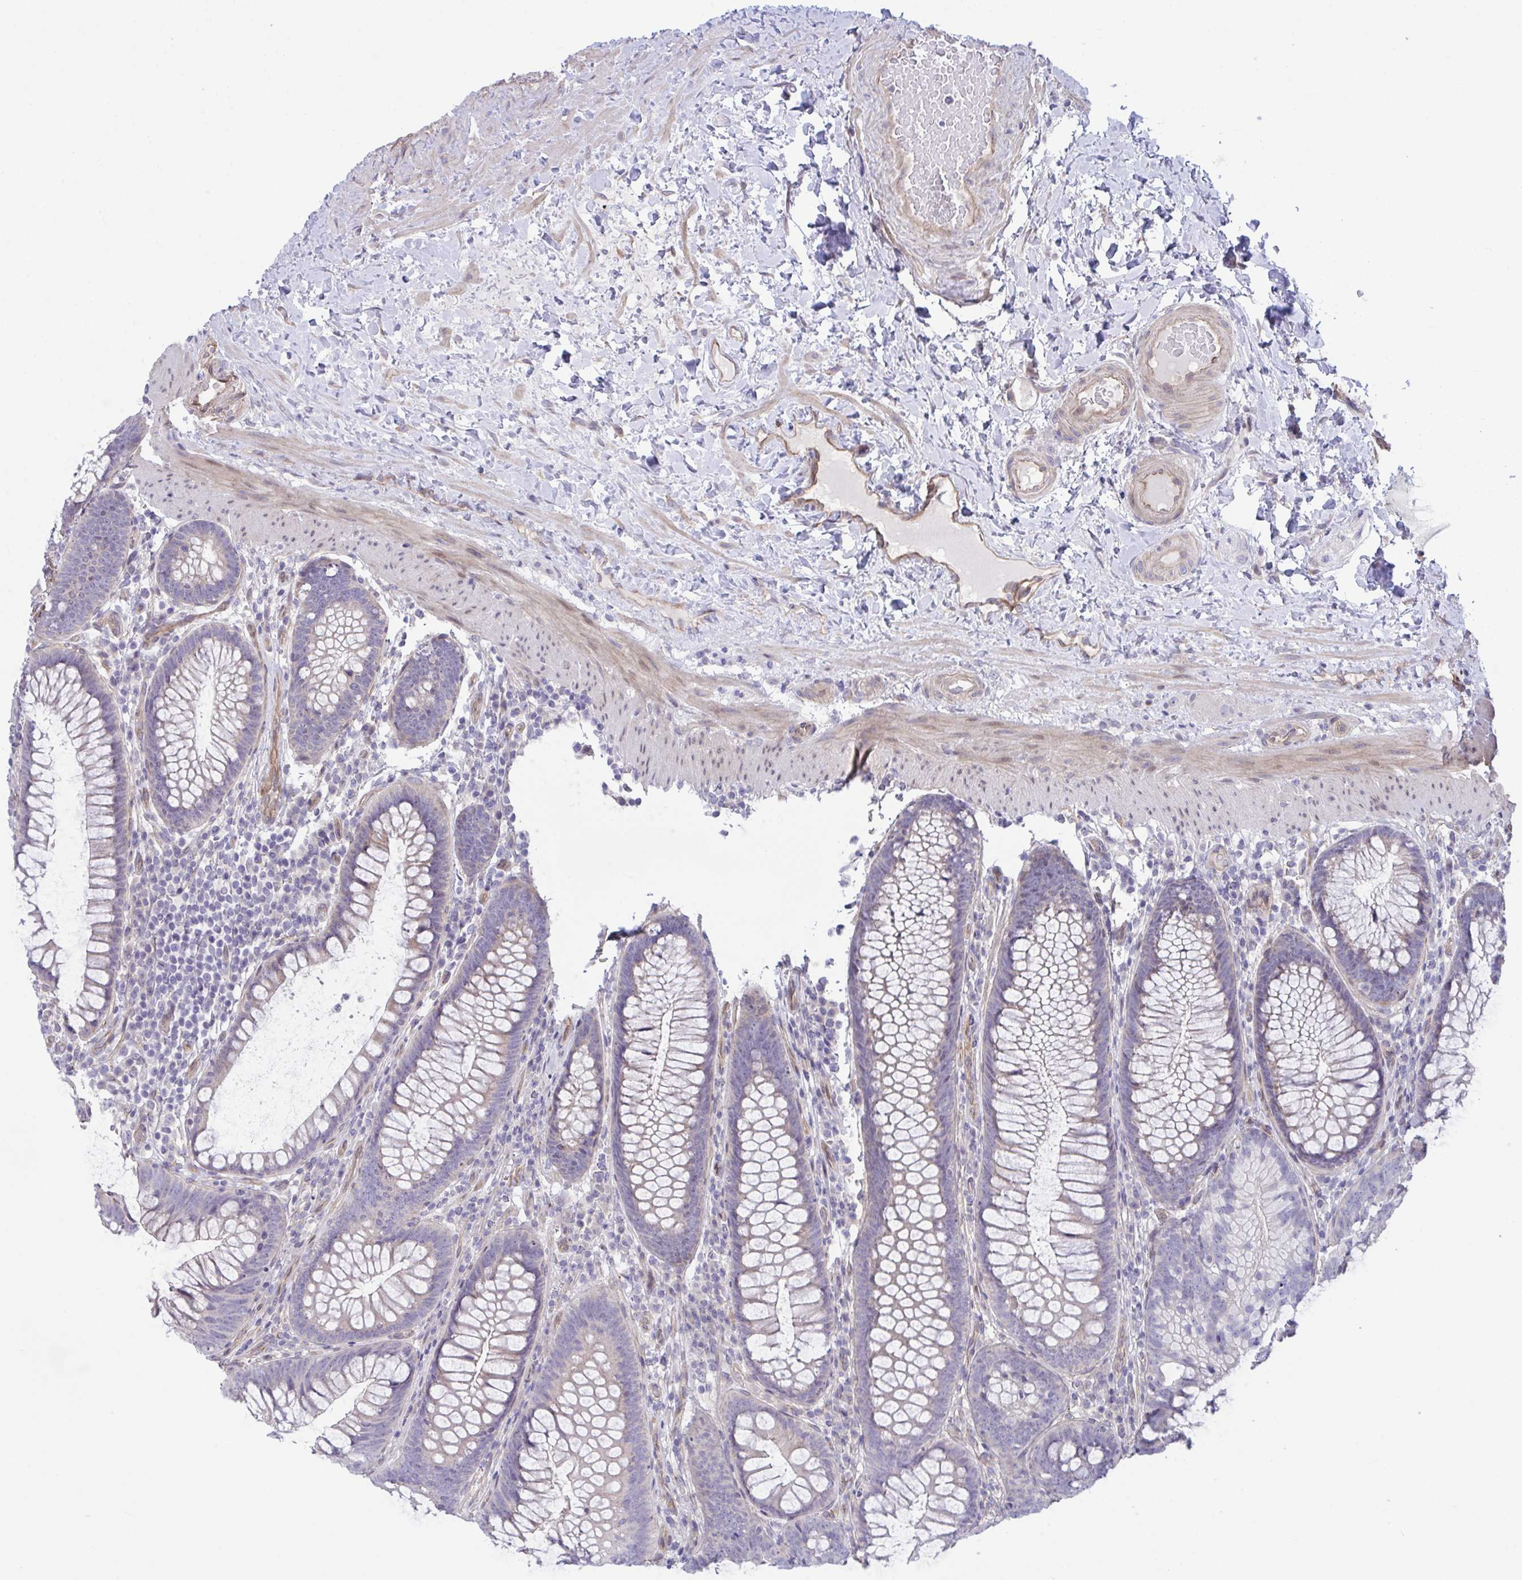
{"staining": {"intensity": "weak", "quantity": "25%-75%", "location": "cytoplasmic/membranous"}, "tissue": "colon", "cell_type": "Endothelial cells", "image_type": "normal", "snomed": [{"axis": "morphology", "description": "Normal tissue, NOS"}, {"axis": "morphology", "description": "Adenoma, NOS"}, {"axis": "topography", "description": "Soft tissue"}, {"axis": "topography", "description": "Colon"}], "caption": "This photomicrograph exhibits immunohistochemistry (IHC) staining of normal human colon, with low weak cytoplasmic/membranous expression in approximately 25%-75% of endothelial cells.", "gene": "RHOXF1", "patient": {"sex": "male", "age": 47}}